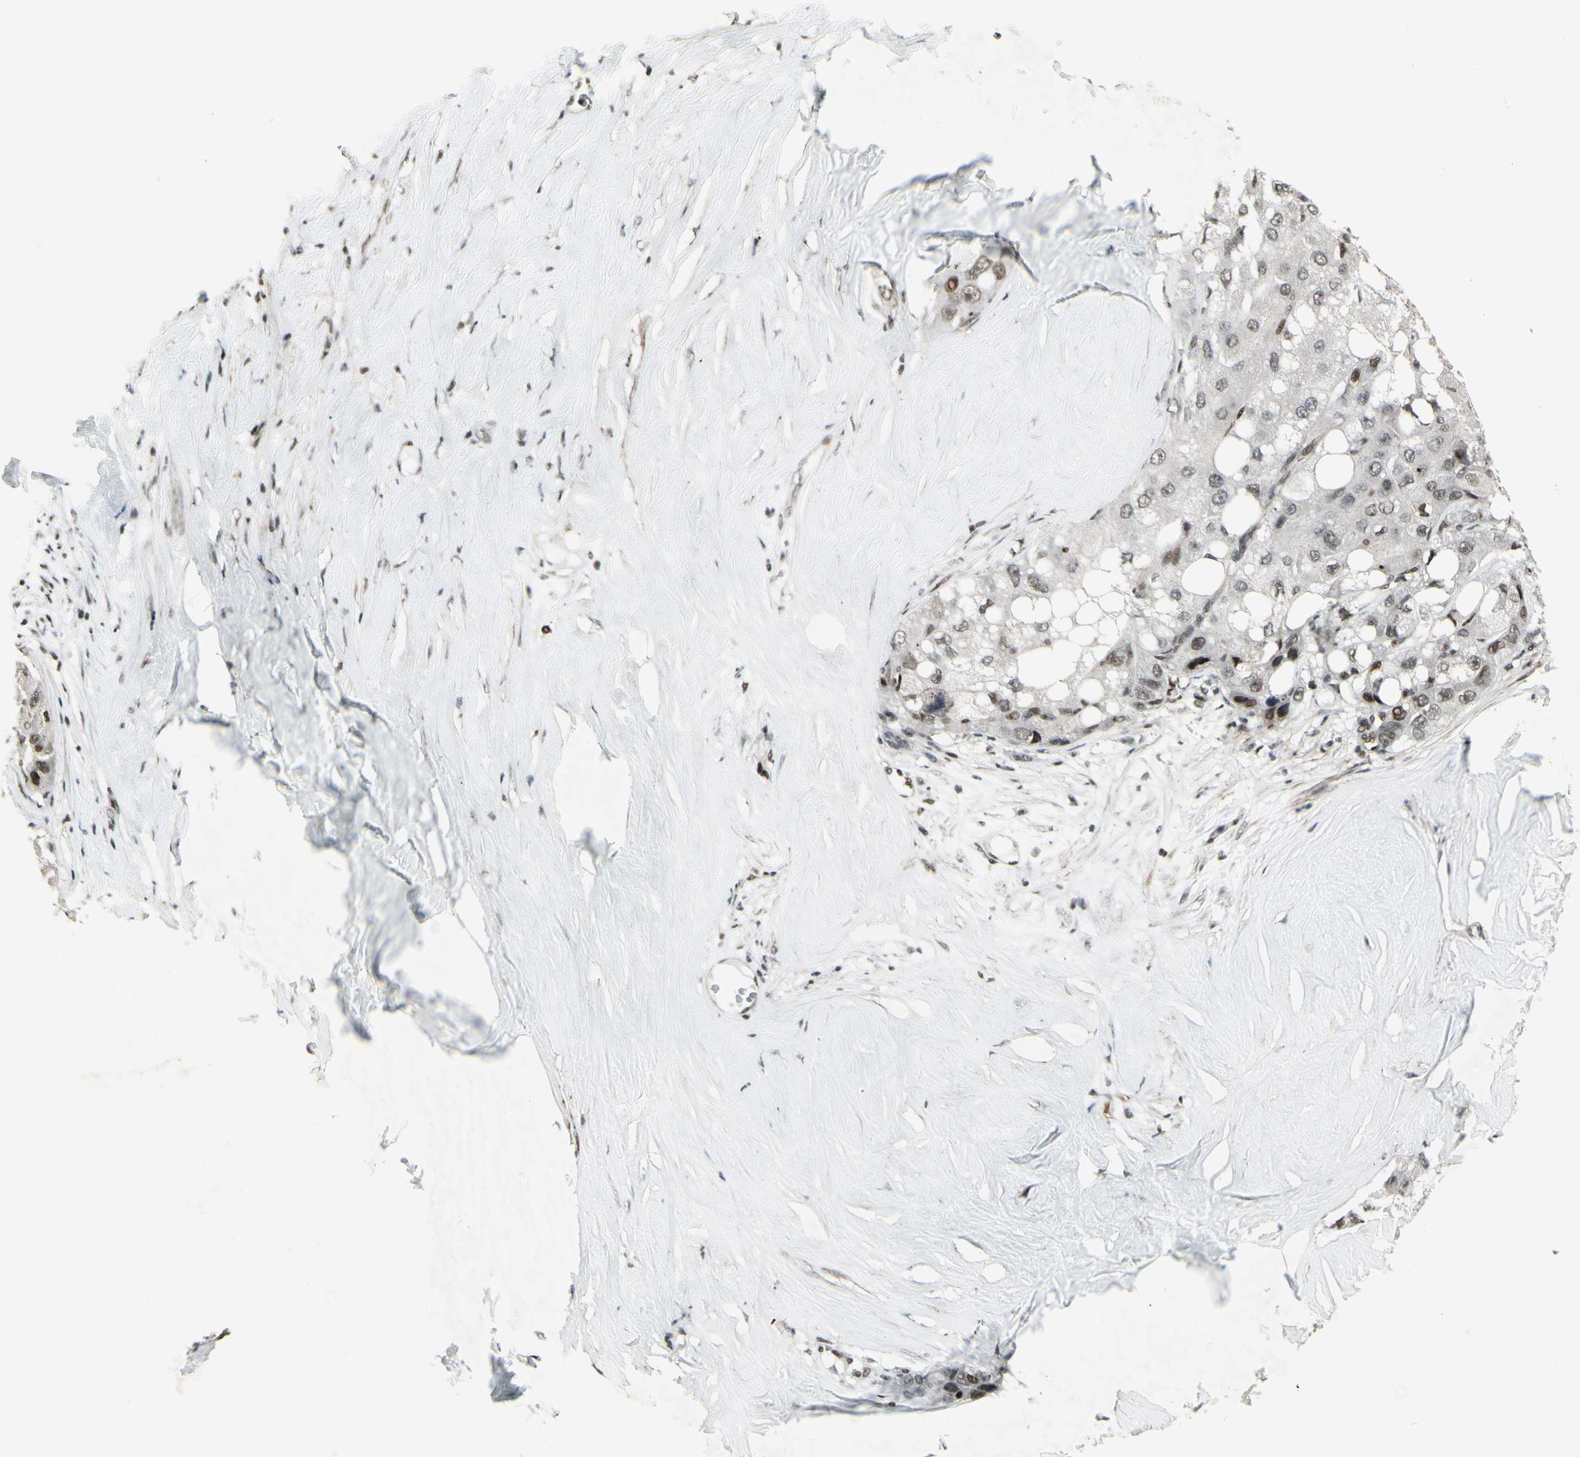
{"staining": {"intensity": "weak", "quantity": "<25%", "location": "nuclear"}, "tissue": "liver cancer", "cell_type": "Tumor cells", "image_type": "cancer", "snomed": [{"axis": "morphology", "description": "Carcinoma, Hepatocellular, NOS"}, {"axis": "topography", "description": "Liver"}], "caption": "A high-resolution histopathology image shows immunohistochemistry (IHC) staining of liver cancer, which reveals no significant positivity in tumor cells. The staining is performed using DAB brown chromogen with nuclei counter-stained in using hematoxylin.", "gene": "SUPT6H", "patient": {"sex": "male", "age": 80}}